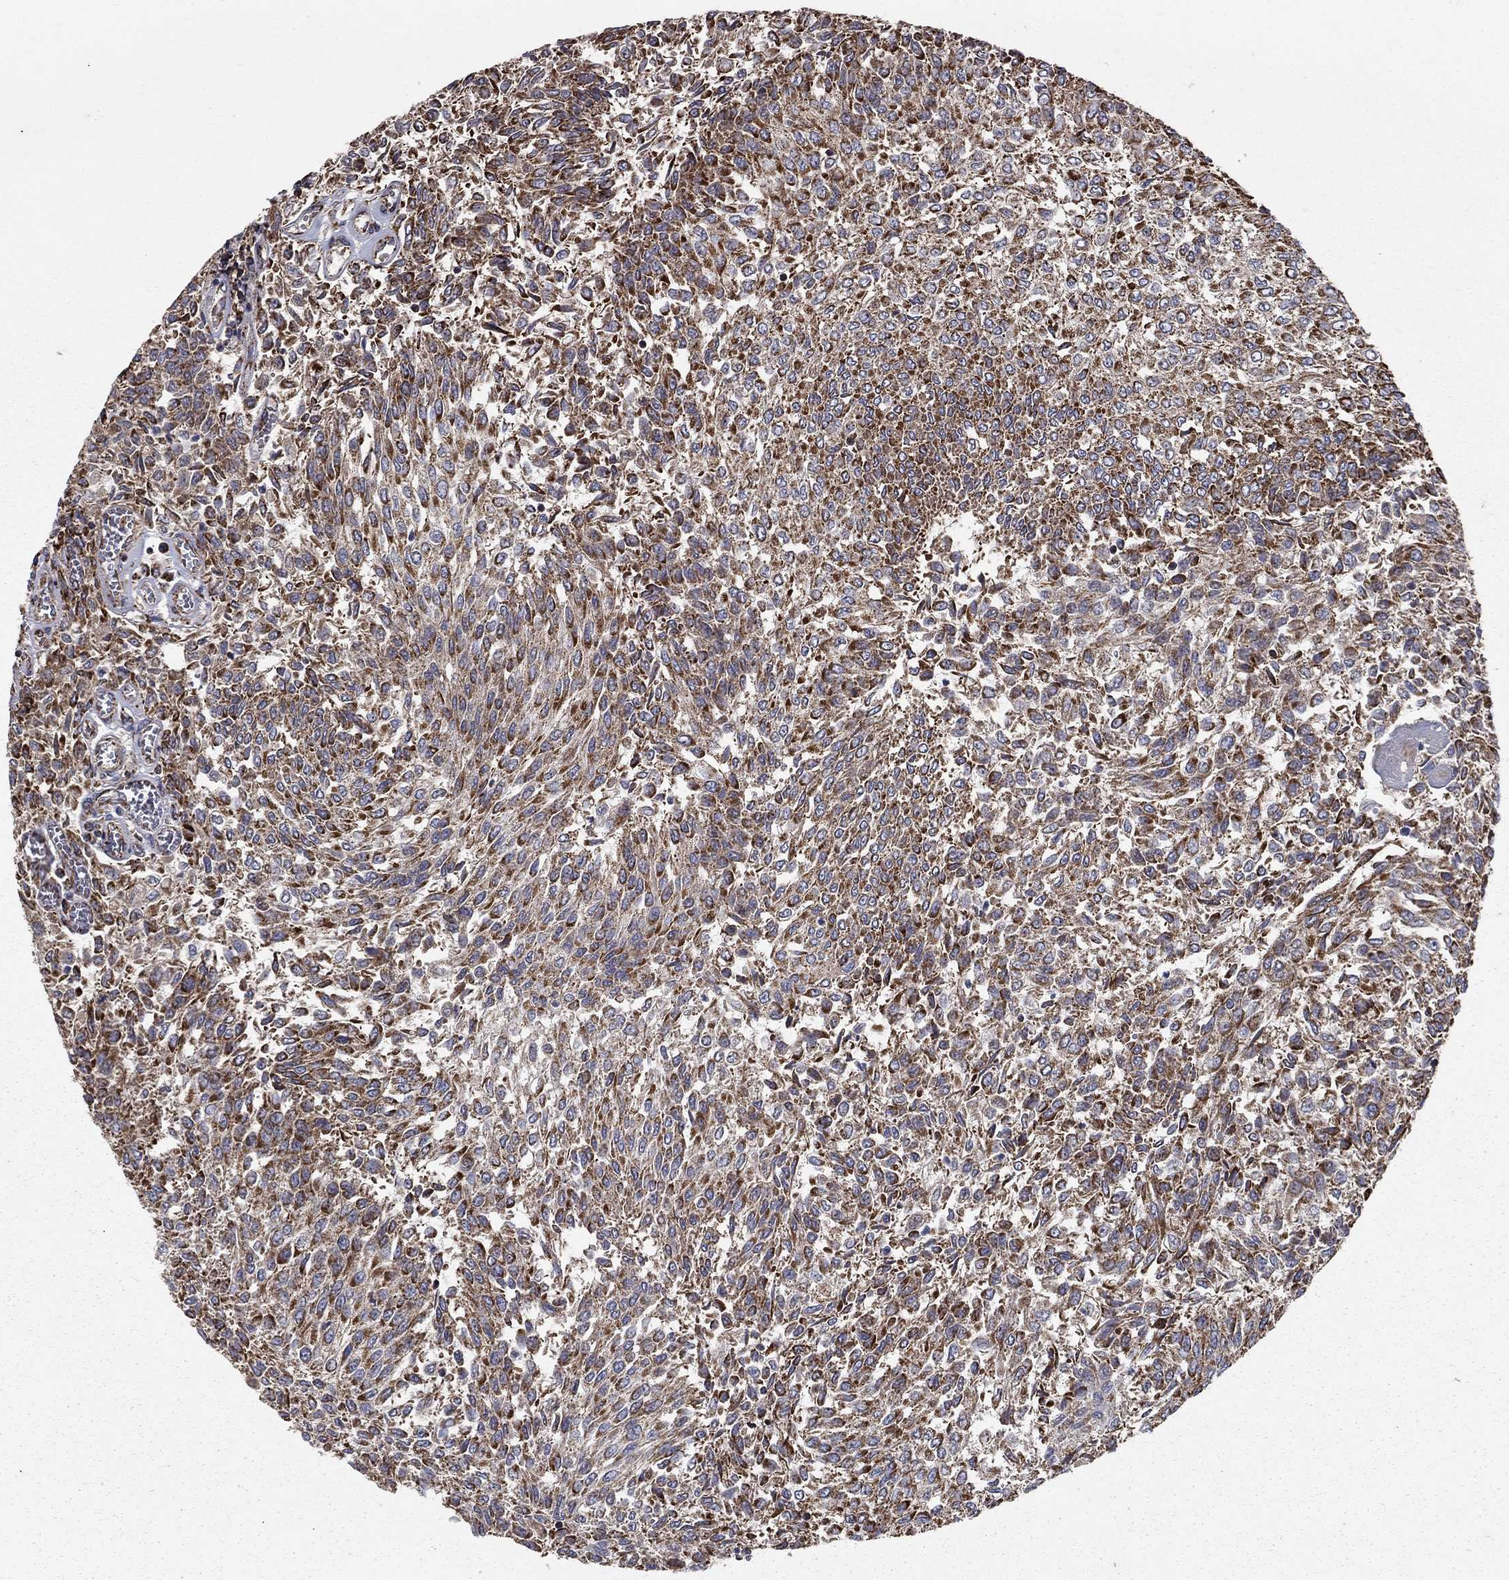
{"staining": {"intensity": "strong", "quantity": "25%-75%", "location": "cytoplasmic/membranous"}, "tissue": "urothelial cancer", "cell_type": "Tumor cells", "image_type": "cancer", "snomed": [{"axis": "morphology", "description": "Urothelial carcinoma, Low grade"}, {"axis": "topography", "description": "Urinary bladder"}], "caption": "This is a photomicrograph of immunohistochemistry staining of urothelial cancer, which shows strong expression in the cytoplasmic/membranous of tumor cells.", "gene": "NDUFS8", "patient": {"sex": "male", "age": 78}}